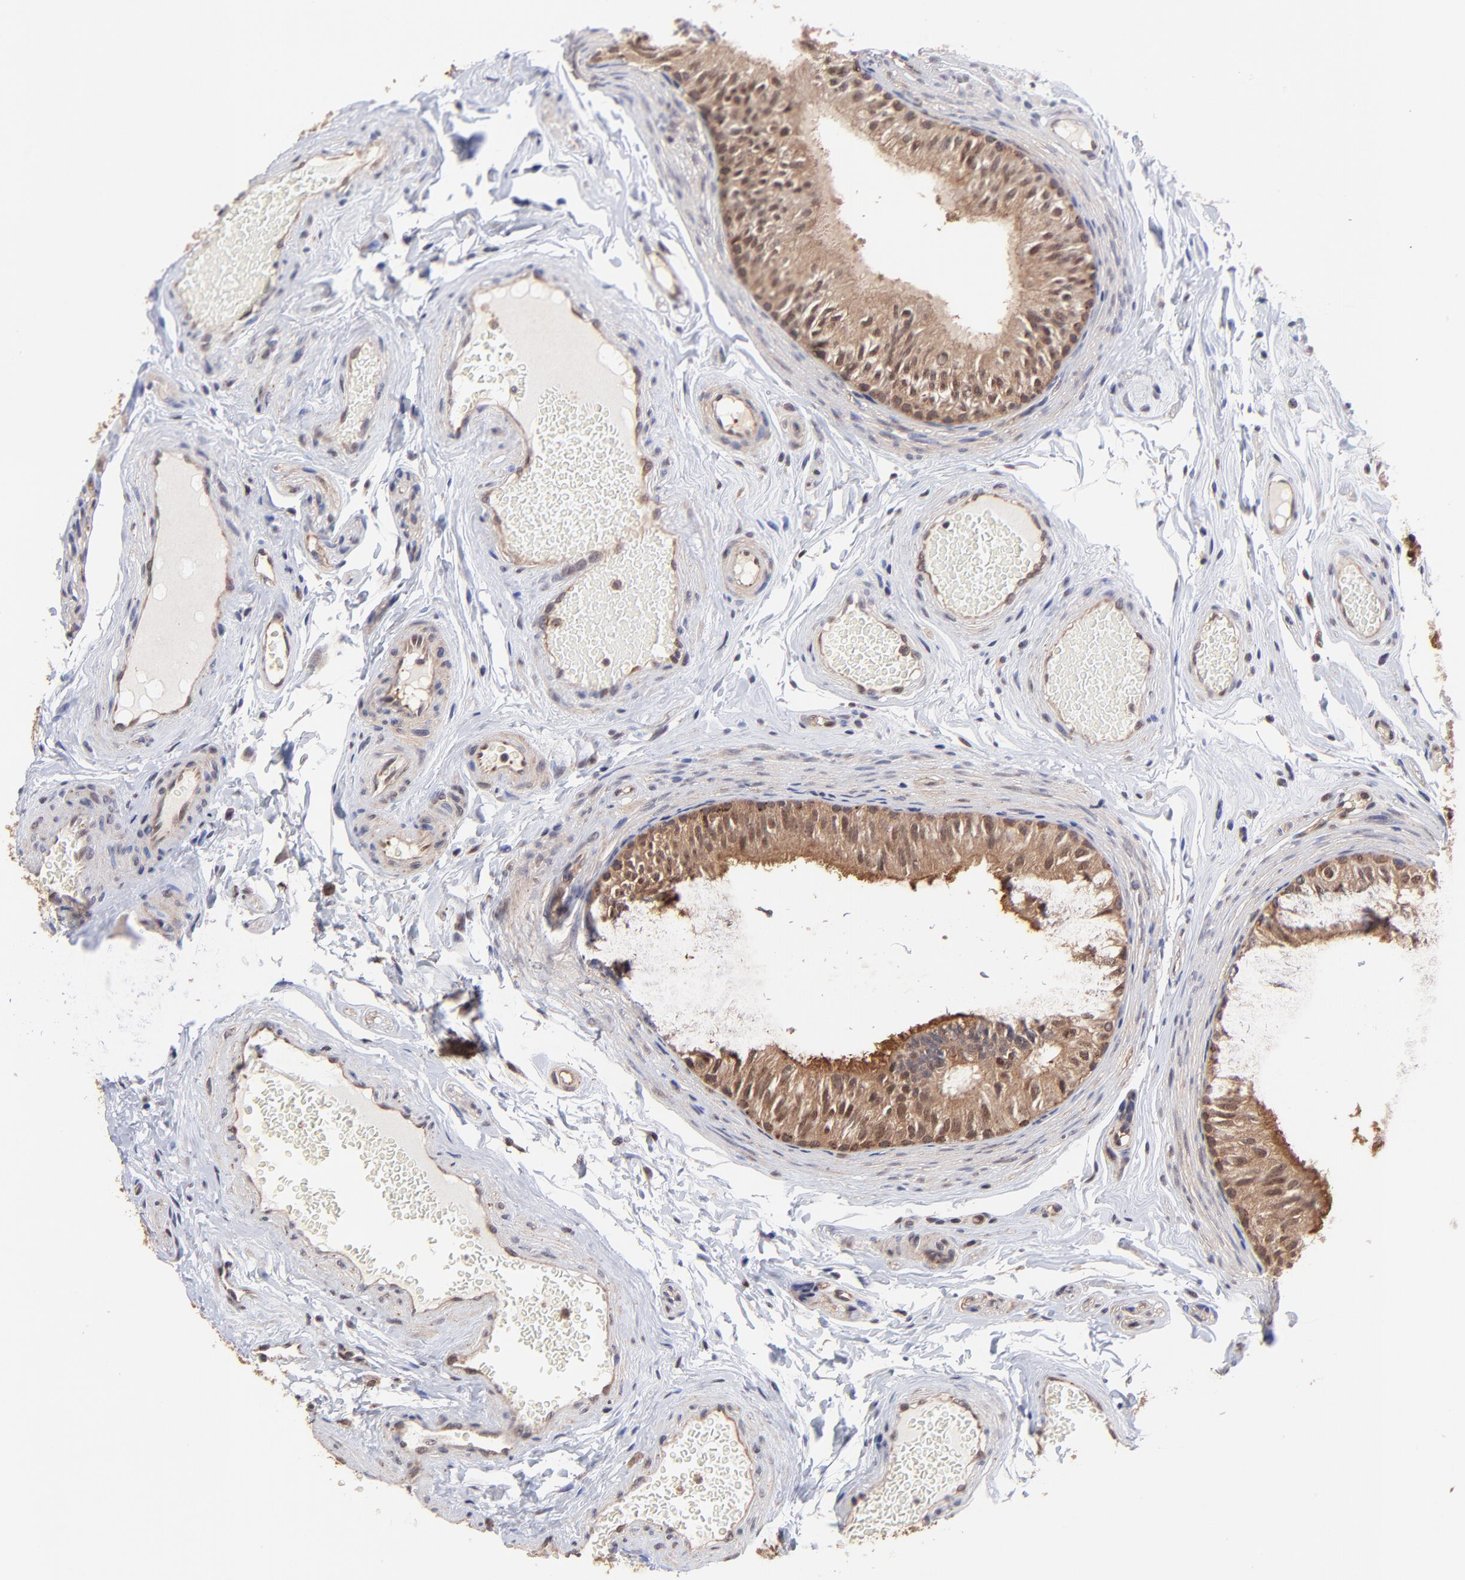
{"staining": {"intensity": "strong", "quantity": ">75%", "location": "cytoplasmic/membranous"}, "tissue": "epididymis", "cell_type": "Glandular cells", "image_type": "normal", "snomed": [{"axis": "morphology", "description": "Normal tissue, NOS"}, {"axis": "topography", "description": "Testis"}, {"axis": "topography", "description": "Epididymis"}], "caption": "Strong cytoplasmic/membranous staining for a protein is appreciated in approximately >75% of glandular cells of unremarkable epididymis using IHC.", "gene": "PSMA6", "patient": {"sex": "male", "age": 36}}